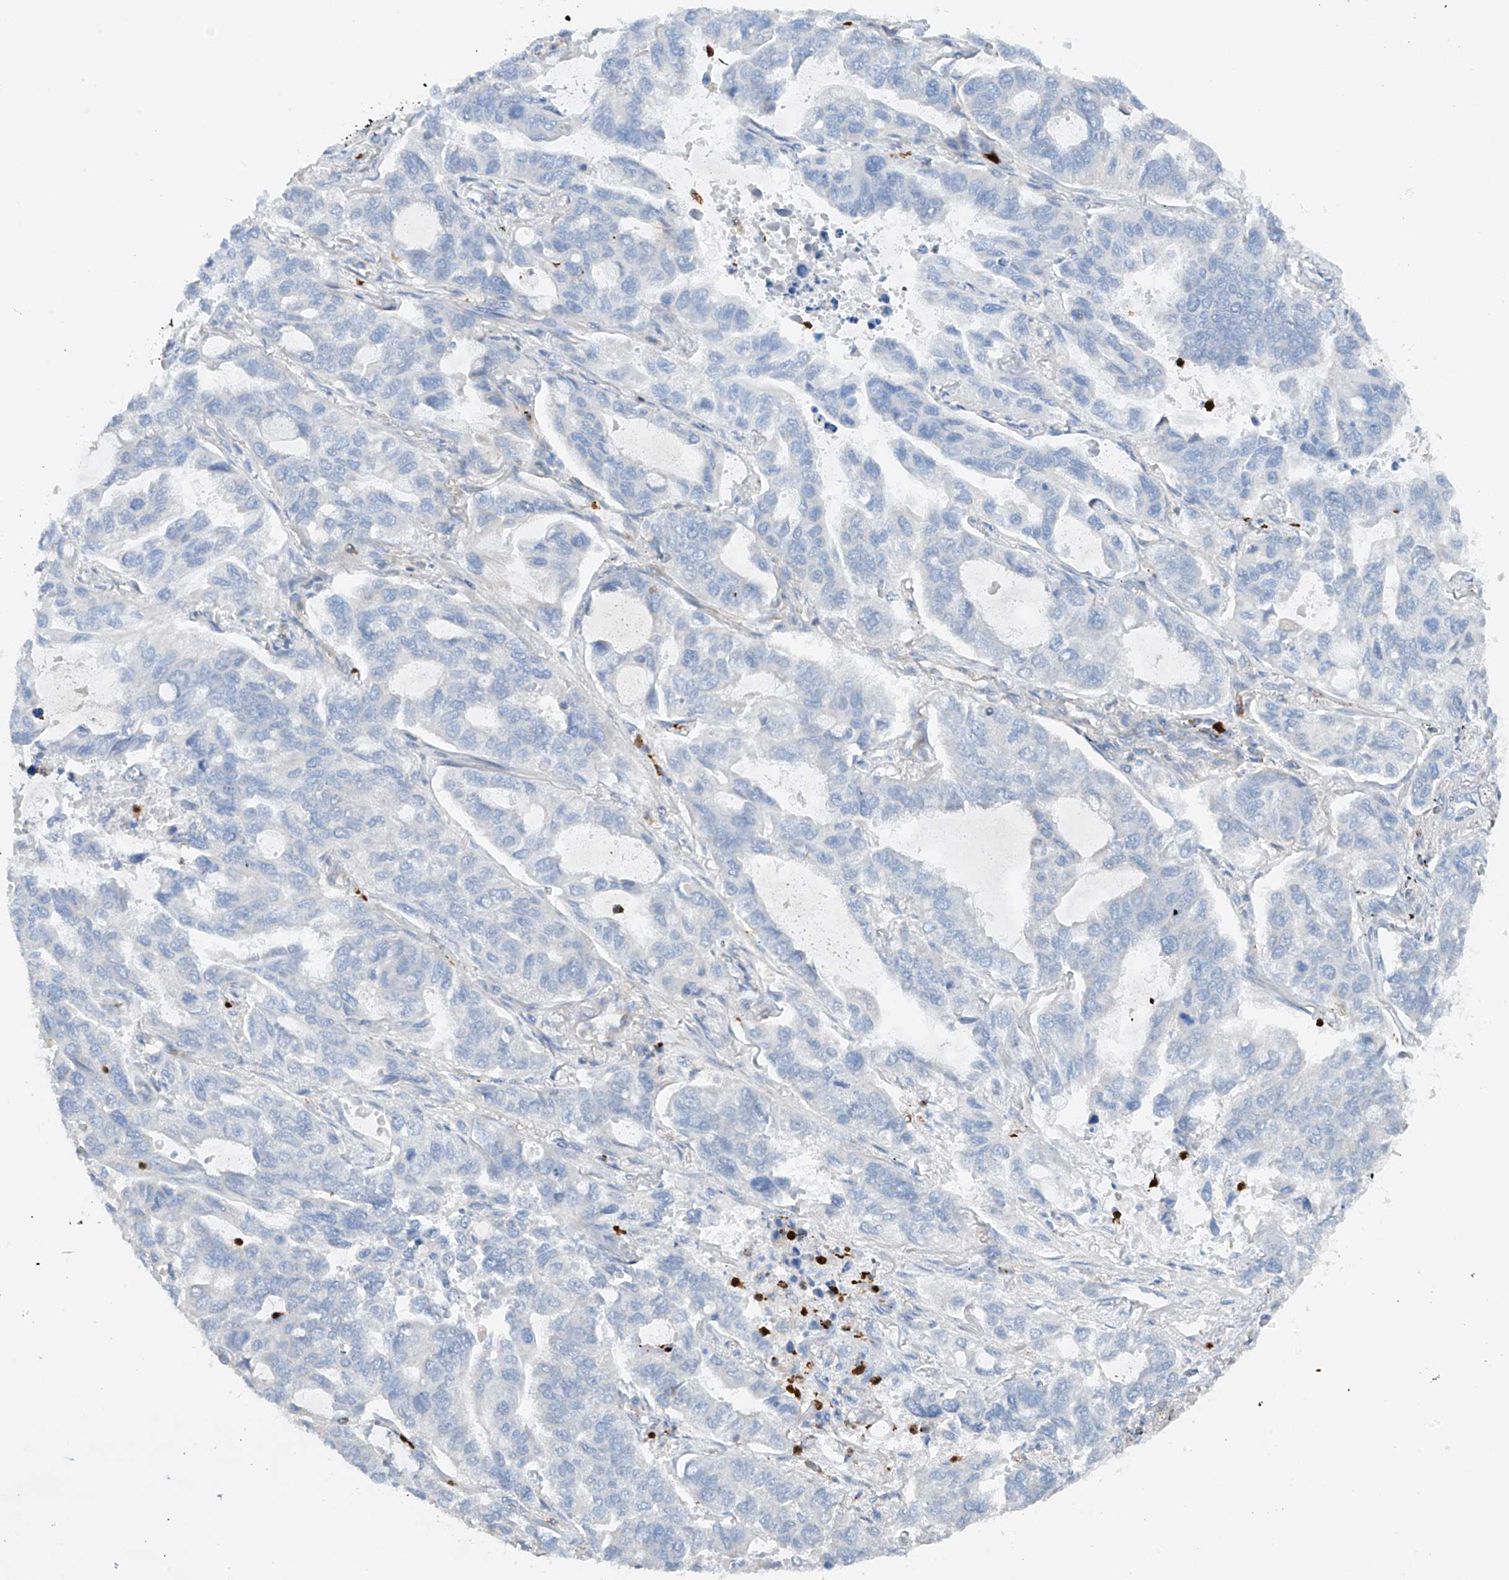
{"staining": {"intensity": "negative", "quantity": "none", "location": "none"}, "tissue": "lung cancer", "cell_type": "Tumor cells", "image_type": "cancer", "snomed": [{"axis": "morphology", "description": "Adenocarcinoma, NOS"}, {"axis": "topography", "description": "Lung"}], "caption": "Immunohistochemistry image of lung cancer stained for a protein (brown), which exhibits no expression in tumor cells.", "gene": "PHACTR2", "patient": {"sex": "male", "age": 64}}